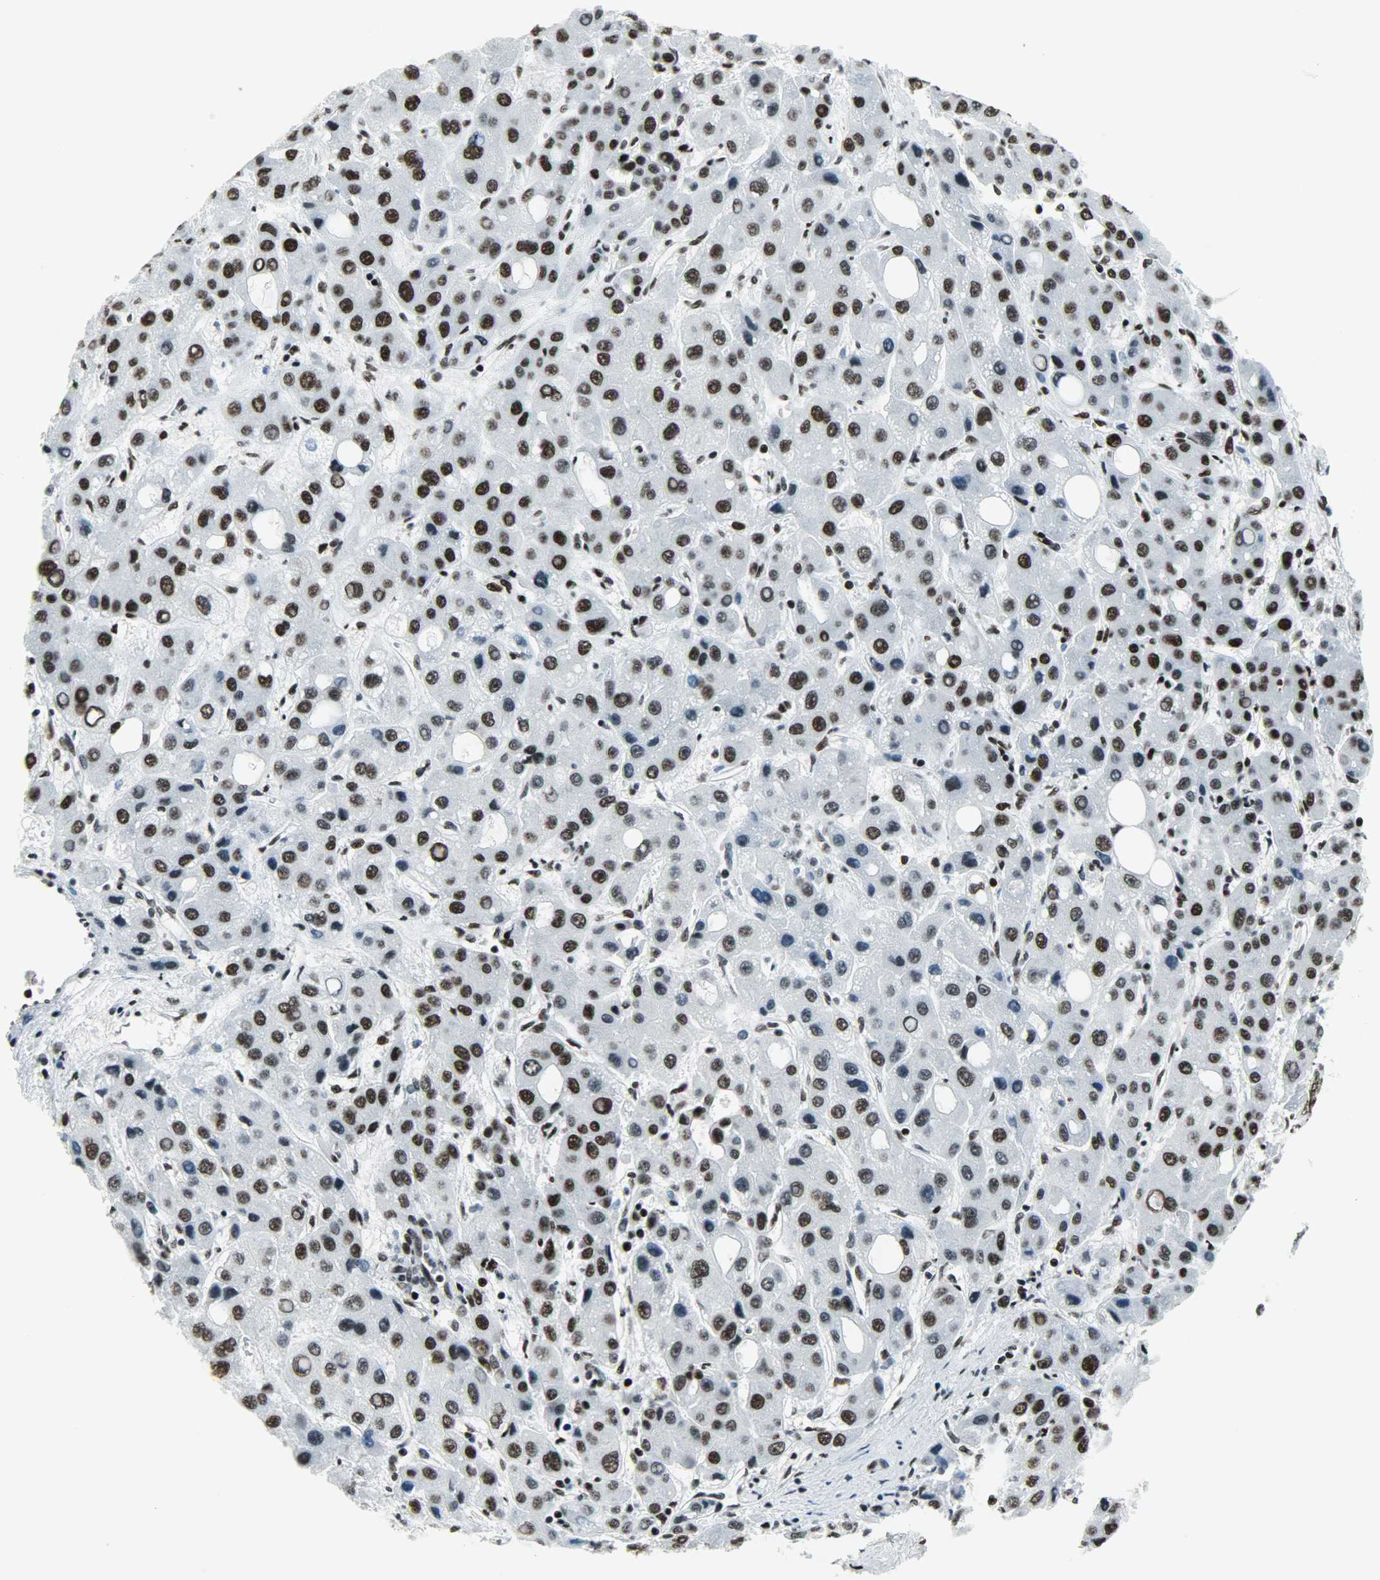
{"staining": {"intensity": "strong", "quantity": ">75%", "location": "nuclear"}, "tissue": "liver cancer", "cell_type": "Tumor cells", "image_type": "cancer", "snomed": [{"axis": "morphology", "description": "Carcinoma, Hepatocellular, NOS"}, {"axis": "topography", "description": "Liver"}], "caption": "Protein analysis of liver cancer tissue exhibits strong nuclear staining in about >75% of tumor cells.", "gene": "SNRPA", "patient": {"sex": "male", "age": 55}}